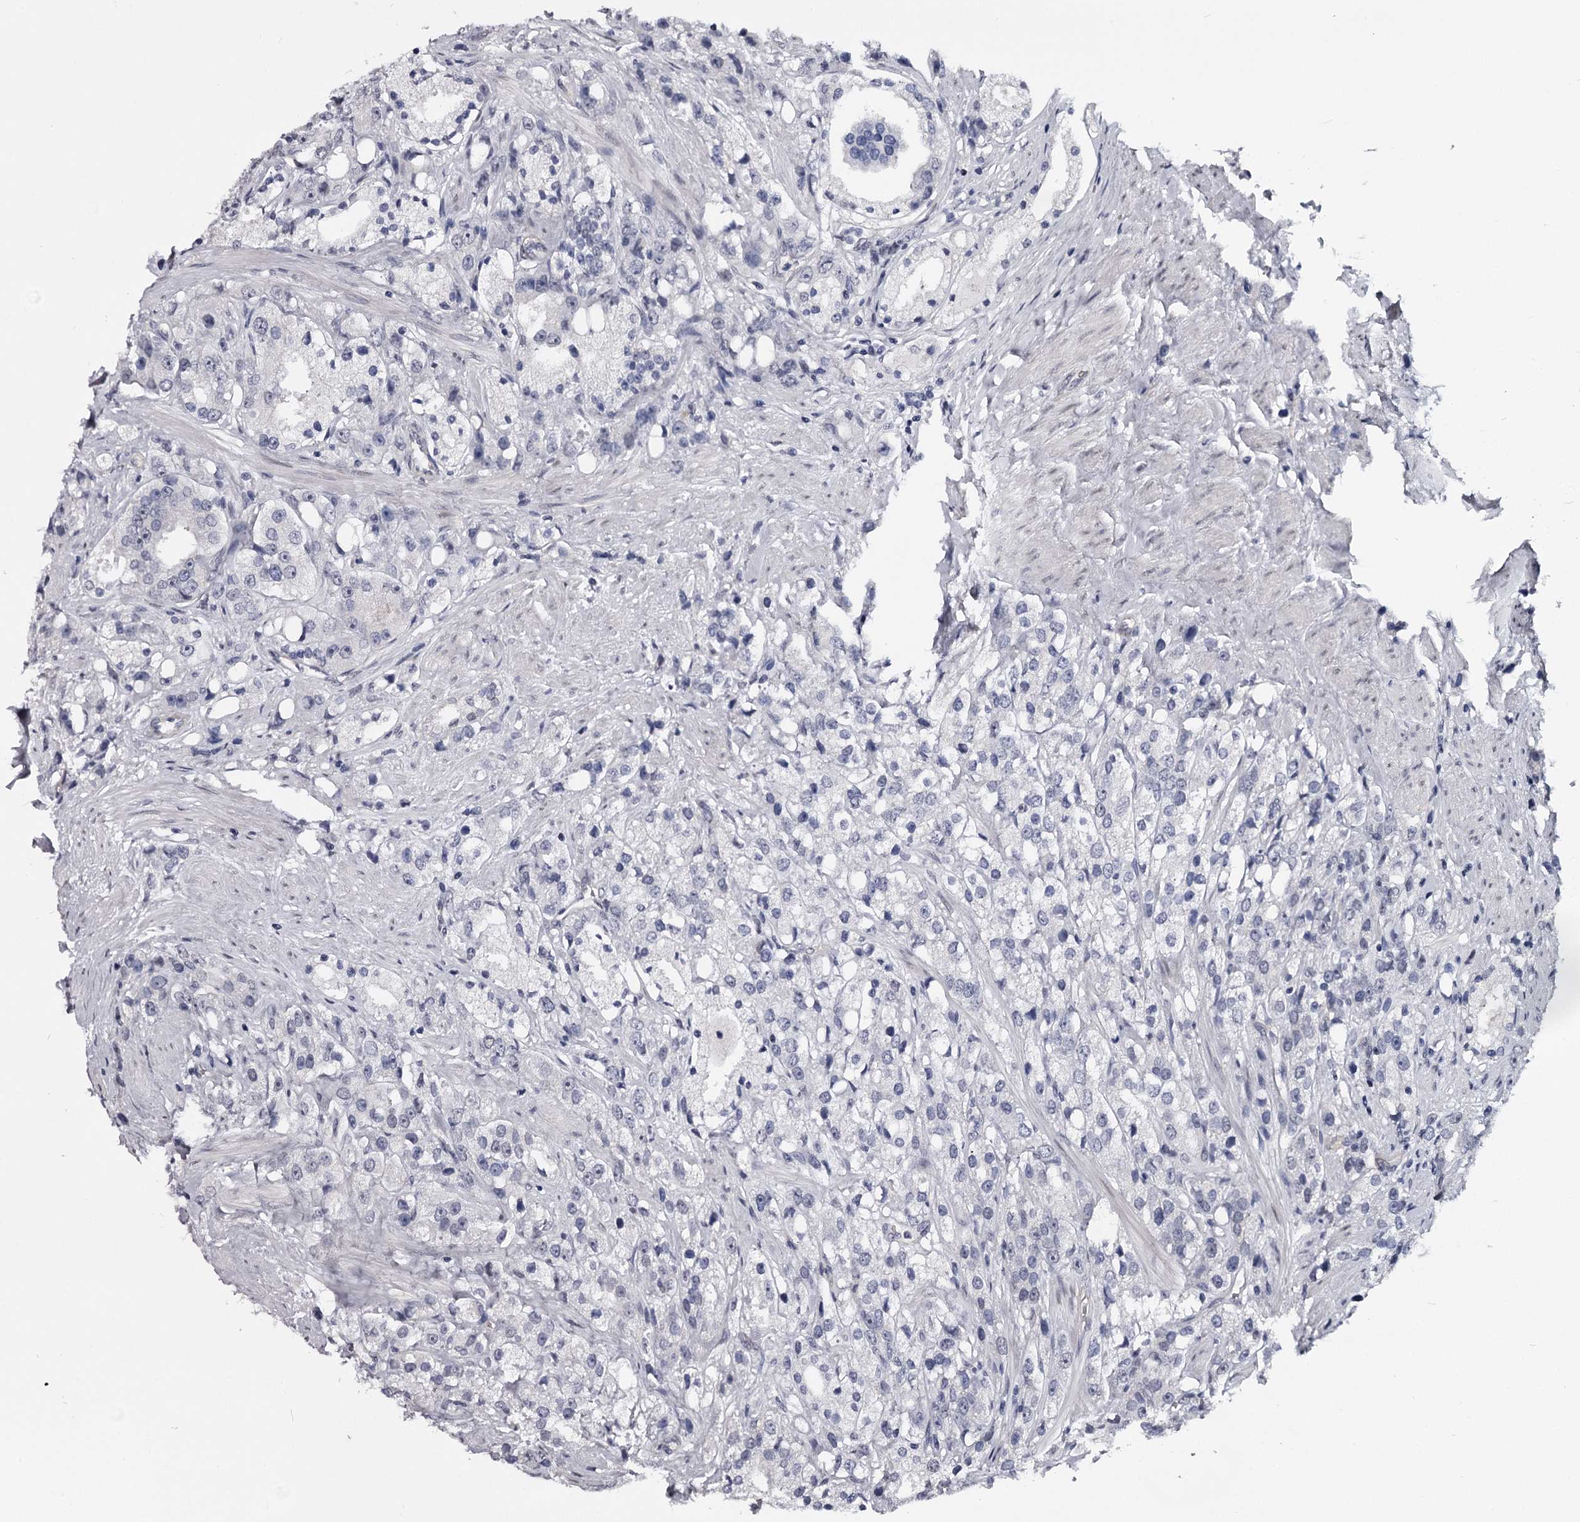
{"staining": {"intensity": "negative", "quantity": "none", "location": "none"}, "tissue": "prostate cancer", "cell_type": "Tumor cells", "image_type": "cancer", "snomed": [{"axis": "morphology", "description": "Adenocarcinoma, NOS"}, {"axis": "topography", "description": "Prostate"}], "caption": "This is an immunohistochemistry (IHC) micrograph of human prostate adenocarcinoma. There is no expression in tumor cells.", "gene": "OVOL2", "patient": {"sex": "male", "age": 79}}